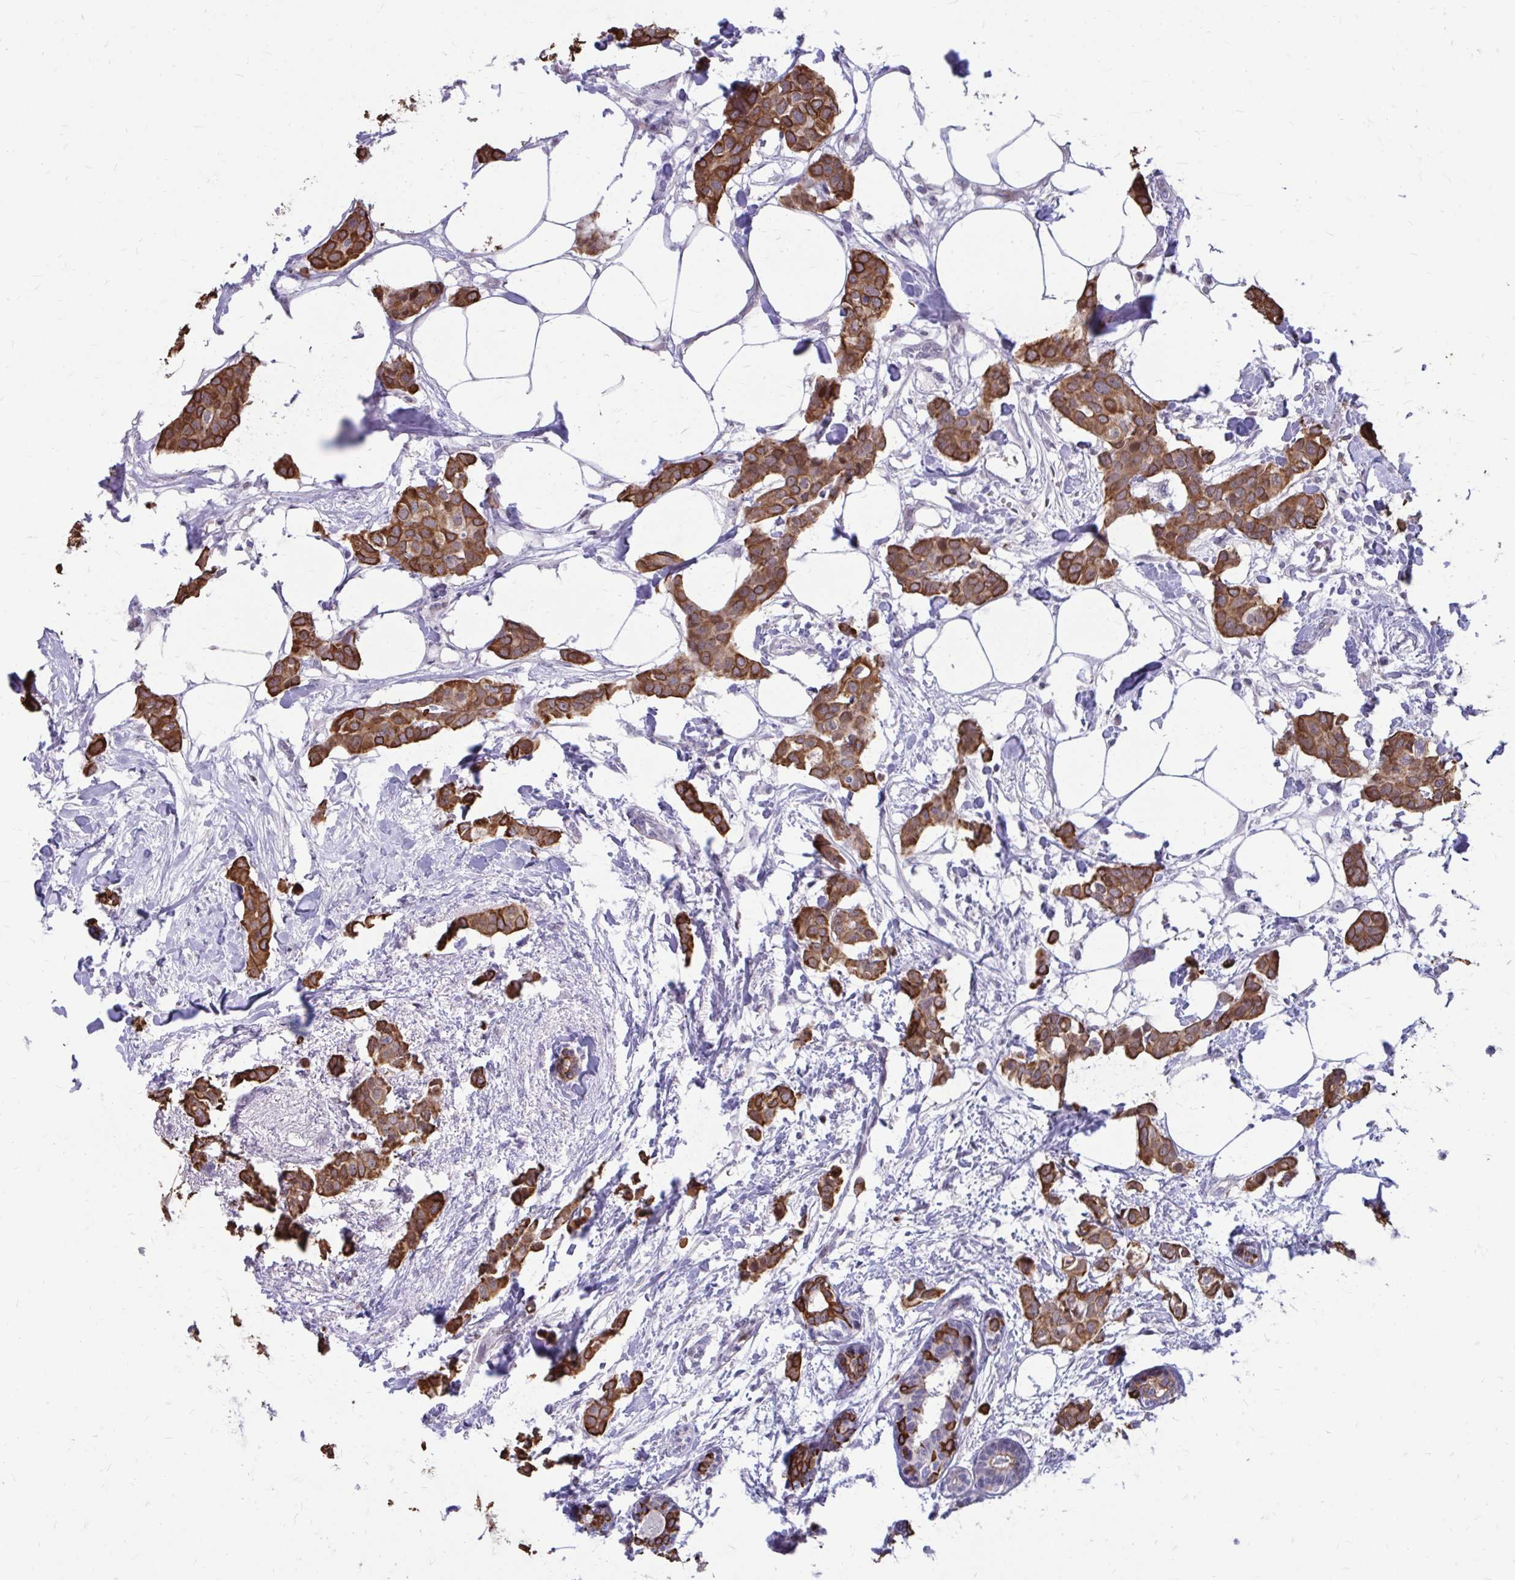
{"staining": {"intensity": "strong", "quantity": ">75%", "location": "cytoplasmic/membranous"}, "tissue": "breast cancer", "cell_type": "Tumor cells", "image_type": "cancer", "snomed": [{"axis": "morphology", "description": "Duct carcinoma"}, {"axis": "topography", "description": "Breast"}], "caption": "Breast cancer stained with immunohistochemistry displays strong cytoplasmic/membranous expression in about >75% of tumor cells.", "gene": "ANKRD30B", "patient": {"sex": "female", "age": 62}}